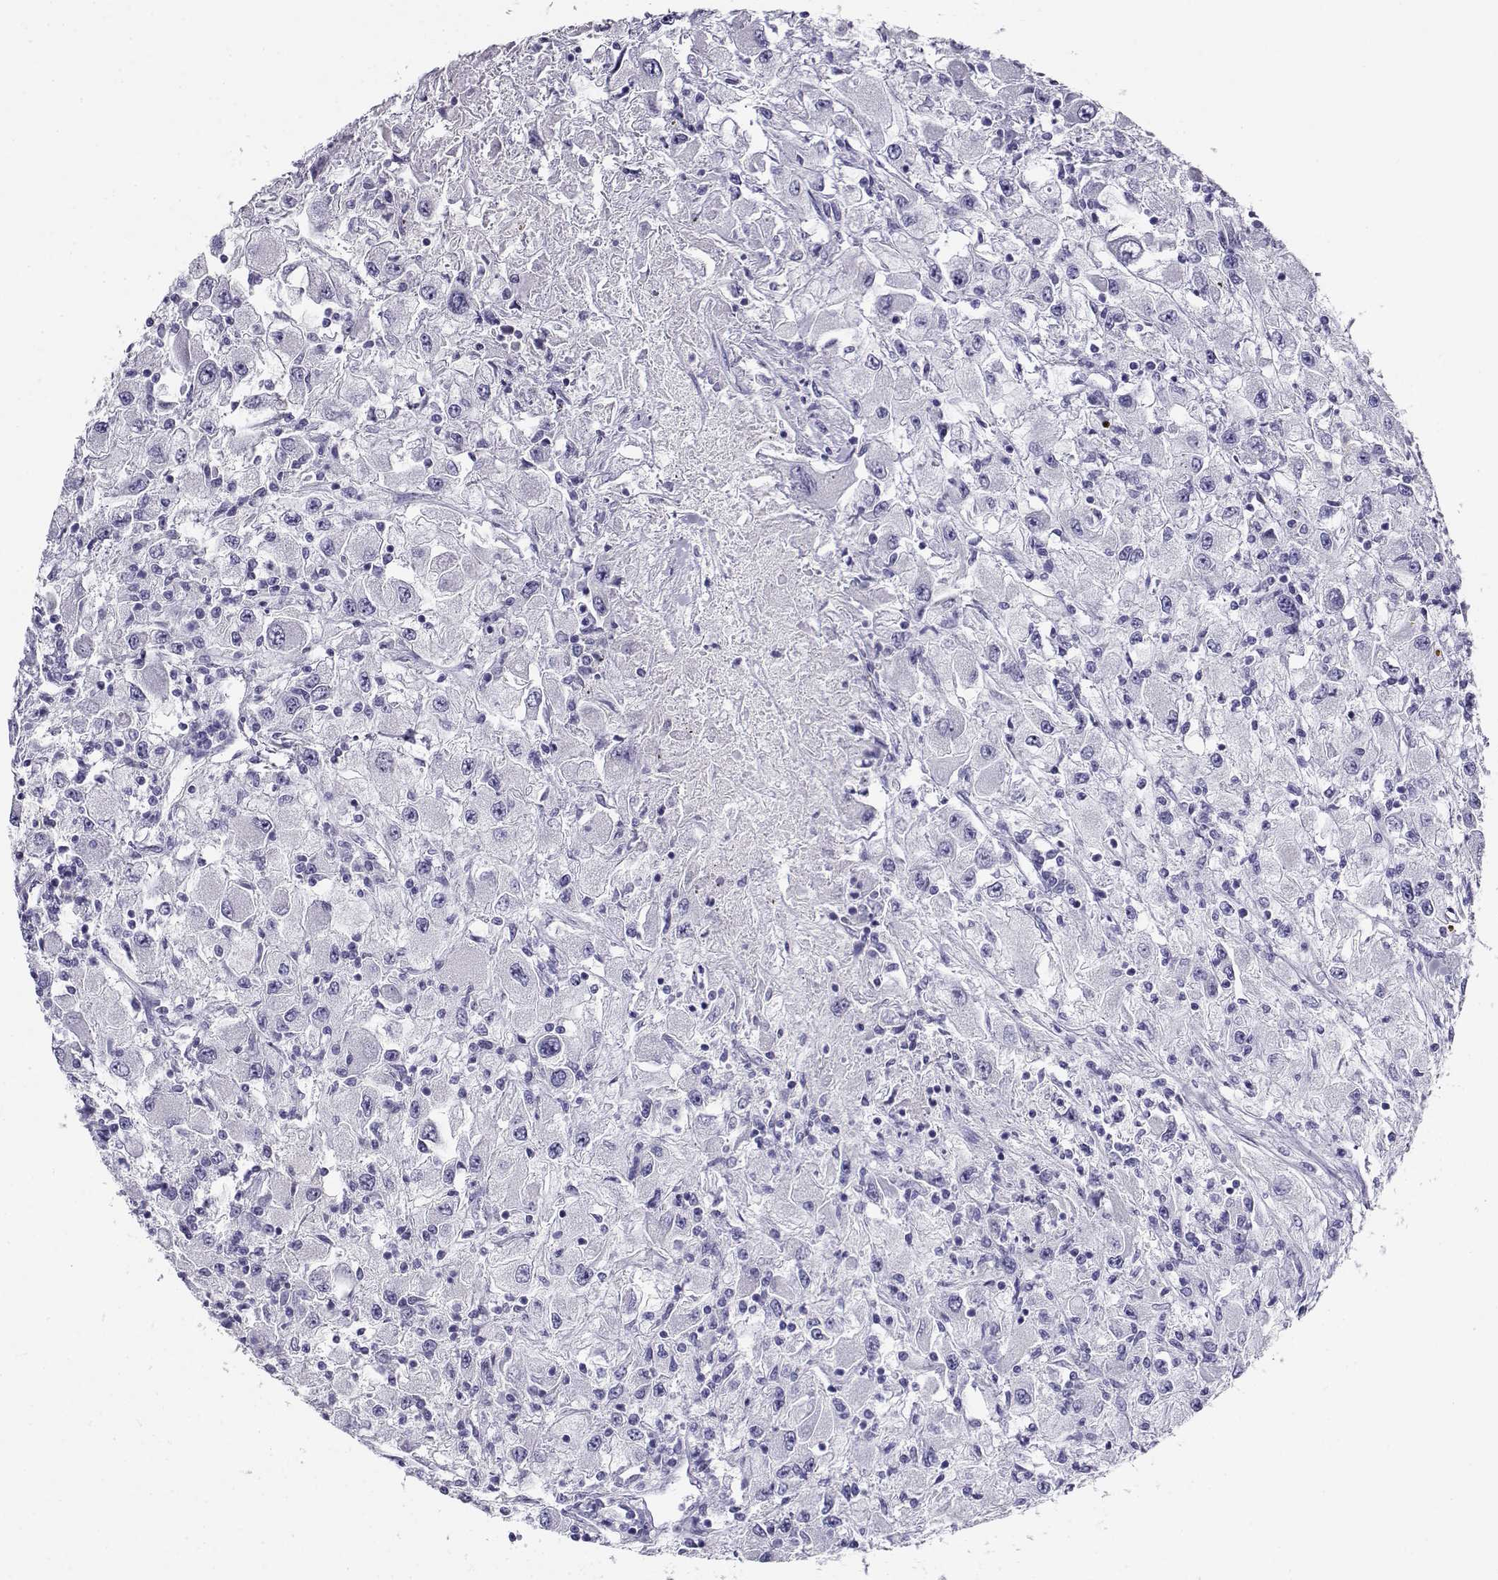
{"staining": {"intensity": "negative", "quantity": "none", "location": "none"}, "tissue": "renal cancer", "cell_type": "Tumor cells", "image_type": "cancer", "snomed": [{"axis": "morphology", "description": "Adenocarcinoma, NOS"}, {"axis": "topography", "description": "Kidney"}], "caption": "Immunohistochemistry of renal adenocarcinoma shows no expression in tumor cells.", "gene": "CABS1", "patient": {"sex": "female", "age": 67}}